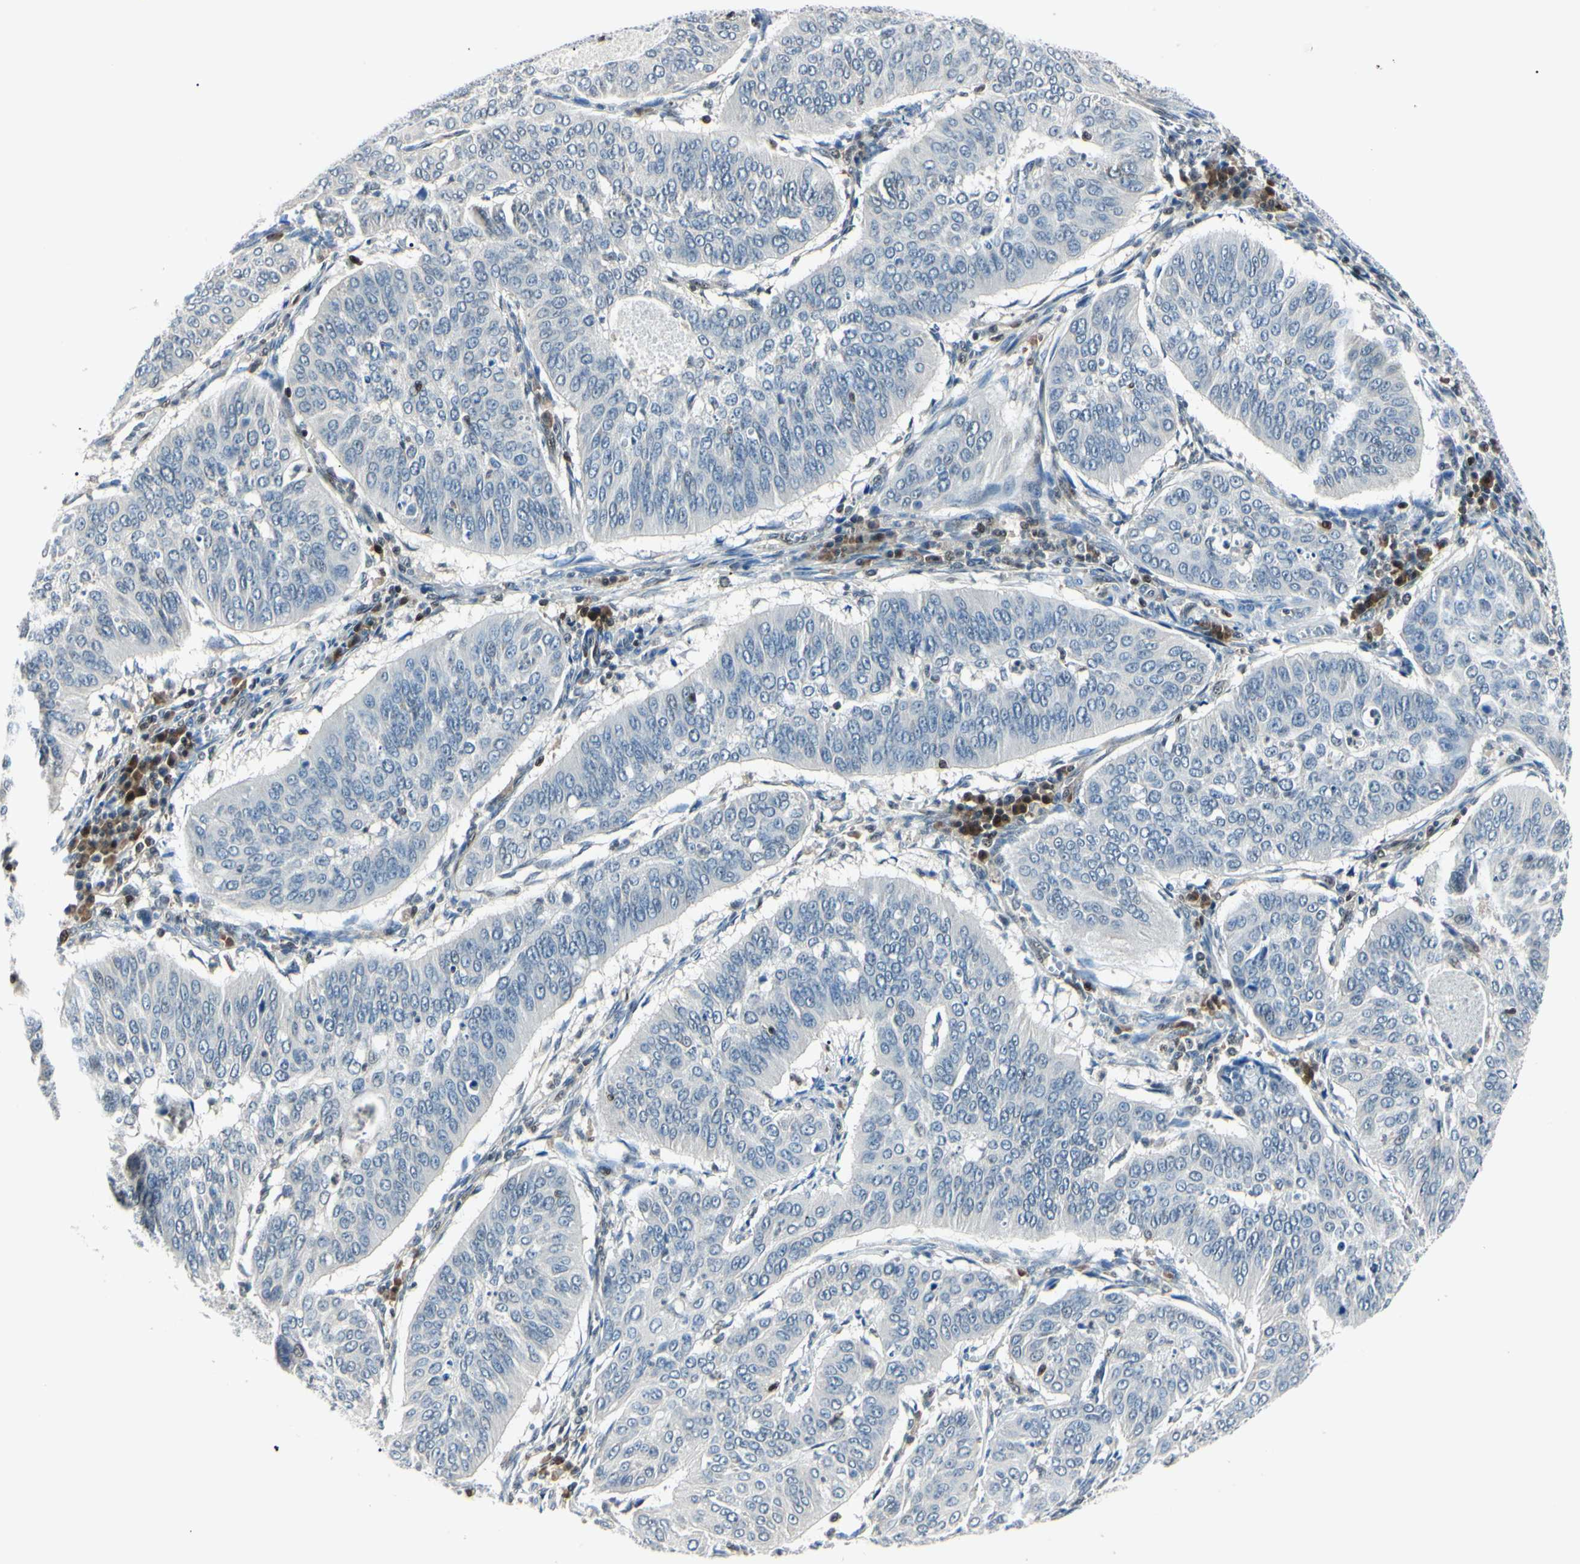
{"staining": {"intensity": "negative", "quantity": "none", "location": "none"}, "tissue": "cervical cancer", "cell_type": "Tumor cells", "image_type": "cancer", "snomed": [{"axis": "morphology", "description": "Normal tissue, NOS"}, {"axis": "morphology", "description": "Squamous cell carcinoma, NOS"}, {"axis": "topography", "description": "Cervix"}], "caption": "IHC histopathology image of cervical squamous cell carcinoma stained for a protein (brown), which reveals no staining in tumor cells.", "gene": "PGK1", "patient": {"sex": "female", "age": 39}}